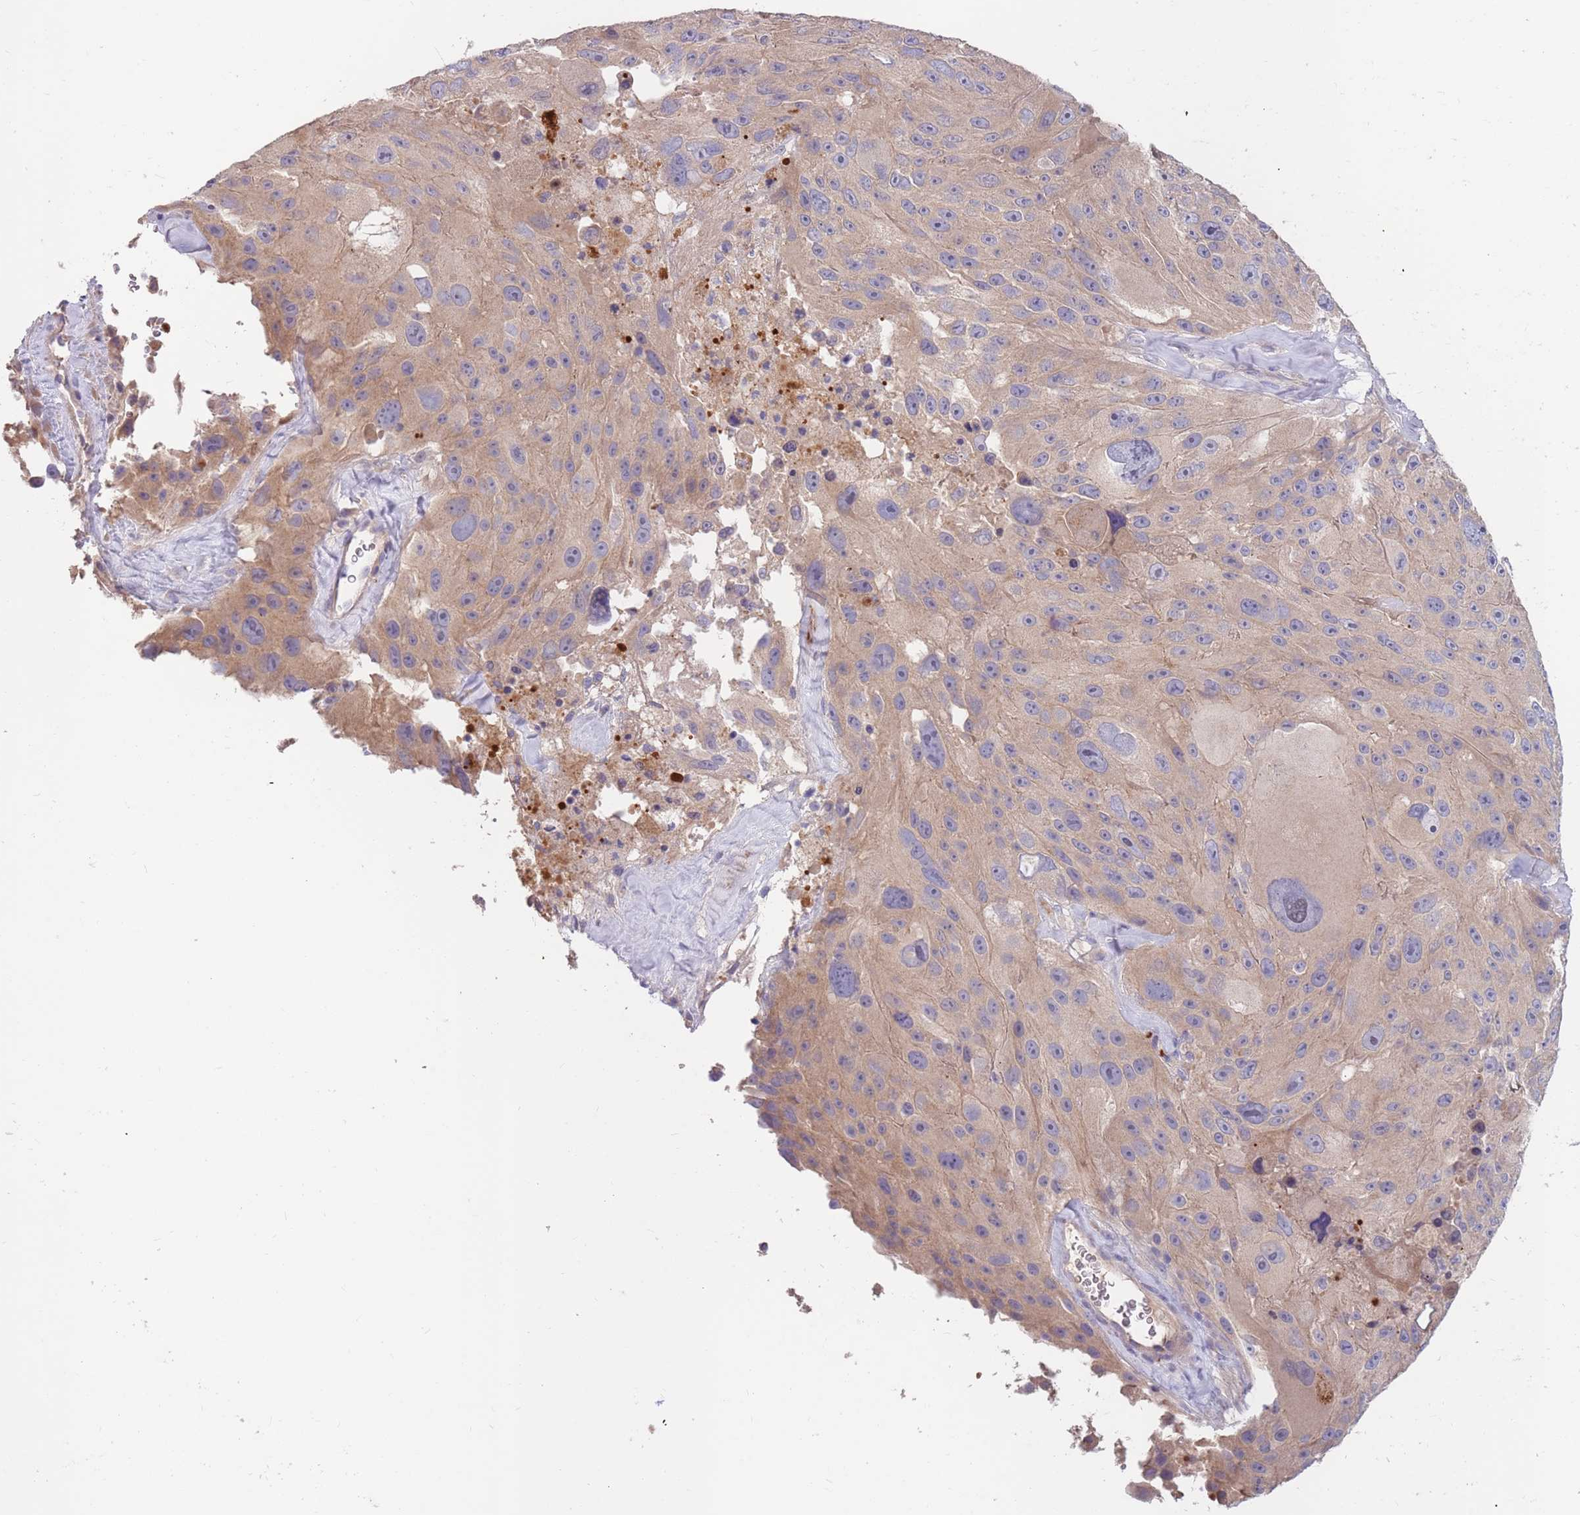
{"staining": {"intensity": "weak", "quantity": ">75%", "location": "cytoplasmic/membranous"}, "tissue": "melanoma", "cell_type": "Tumor cells", "image_type": "cancer", "snomed": [{"axis": "morphology", "description": "Malignant melanoma, Metastatic site"}, {"axis": "topography", "description": "Lymph node"}], "caption": "Weak cytoplasmic/membranous expression is seen in about >75% of tumor cells in malignant melanoma (metastatic site).", "gene": "BORCS5", "patient": {"sex": "male", "age": 62}}